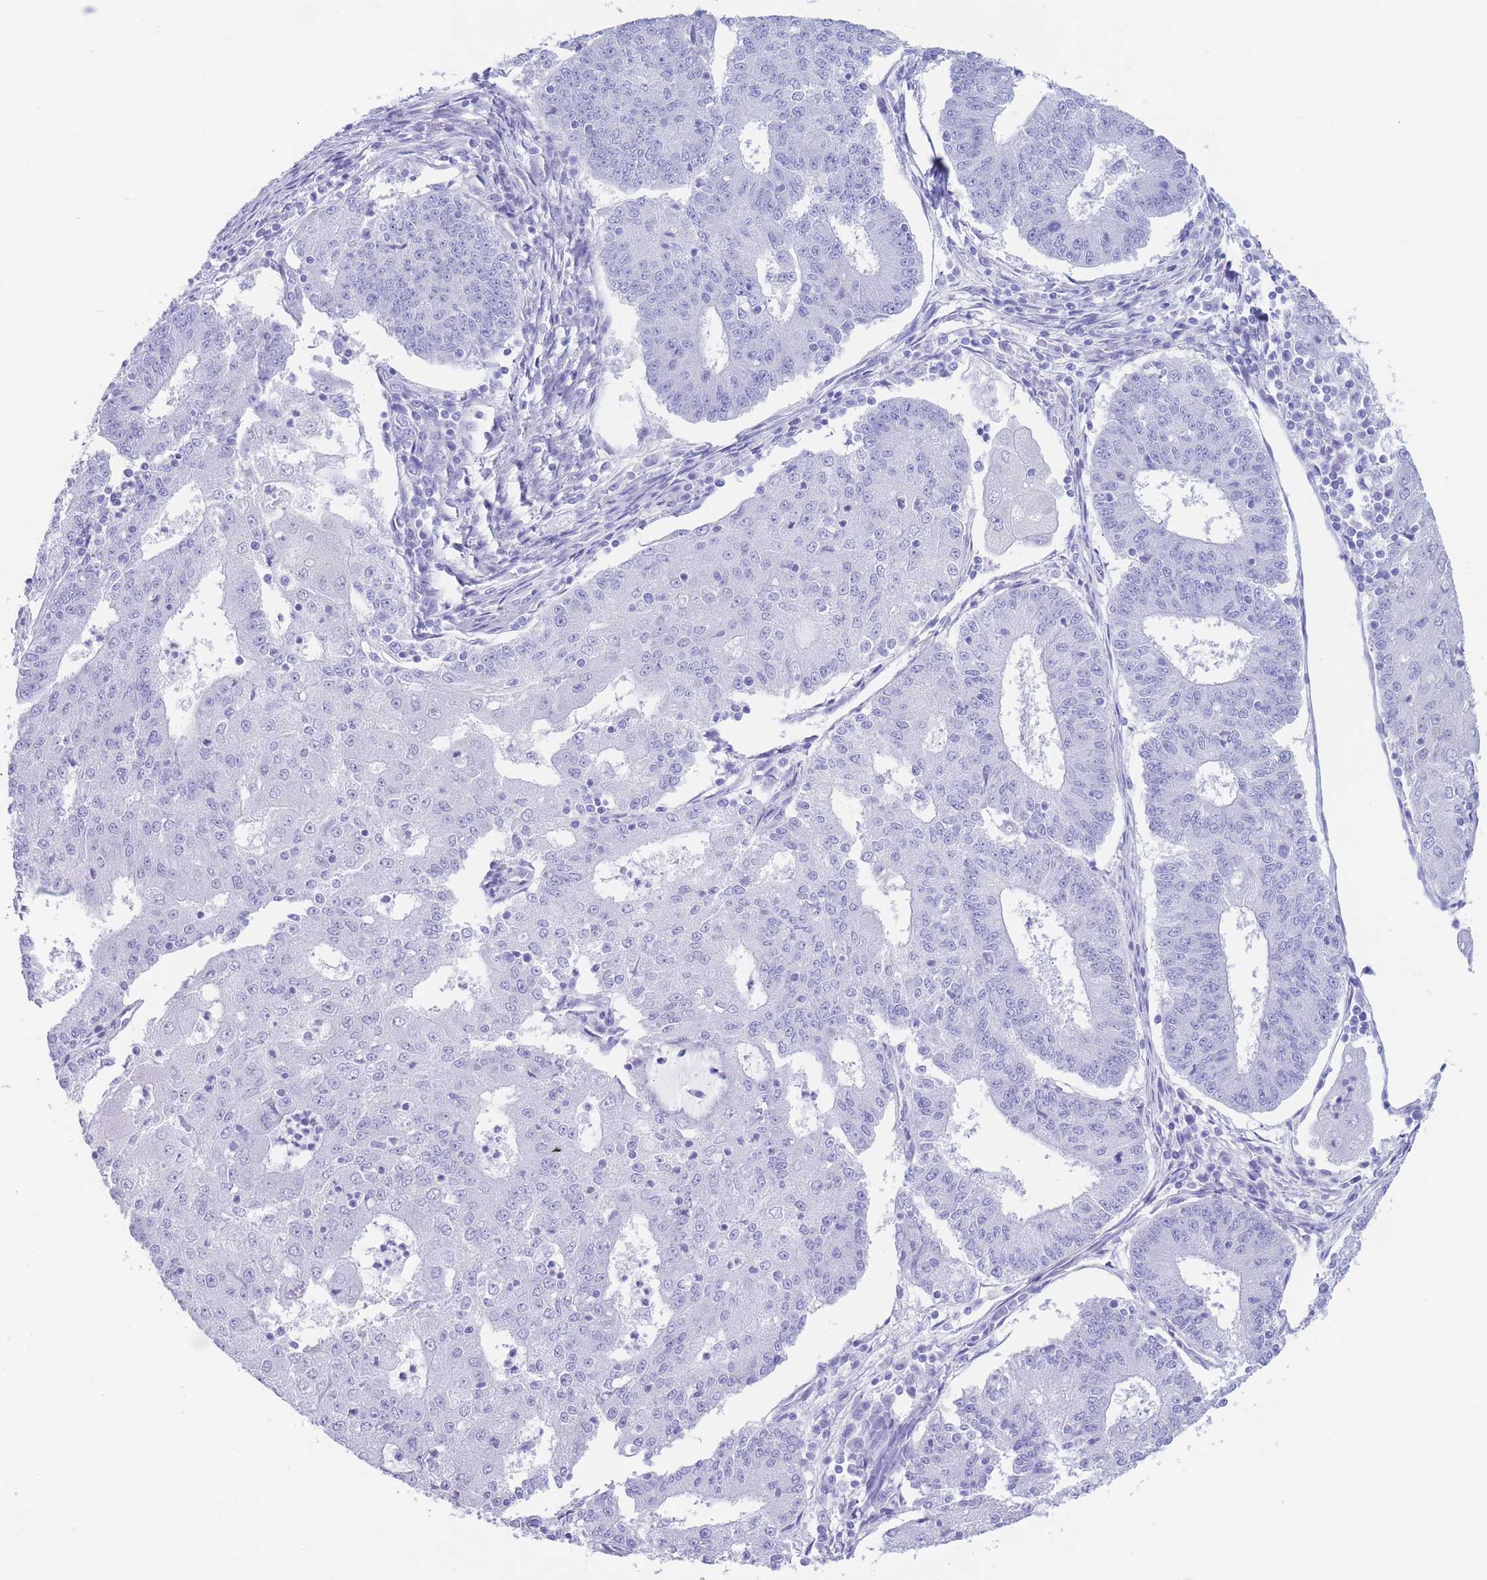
{"staining": {"intensity": "negative", "quantity": "none", "location": "none"}, "tissue": "endometrial cancer", "cell_type": "Tumor cells", "image_type": "cancer", "snomed": [{"axis": "morphology", "description": "Adenocarcinoma, NOS"}, {"axis": "topography", "description": "Endometrium"}], "caption": "Tumor cells show no significant protein expression in endometrial cancer.", "gene": "SLCO1B3", "patient": {"sex": "female", "age": 56}}